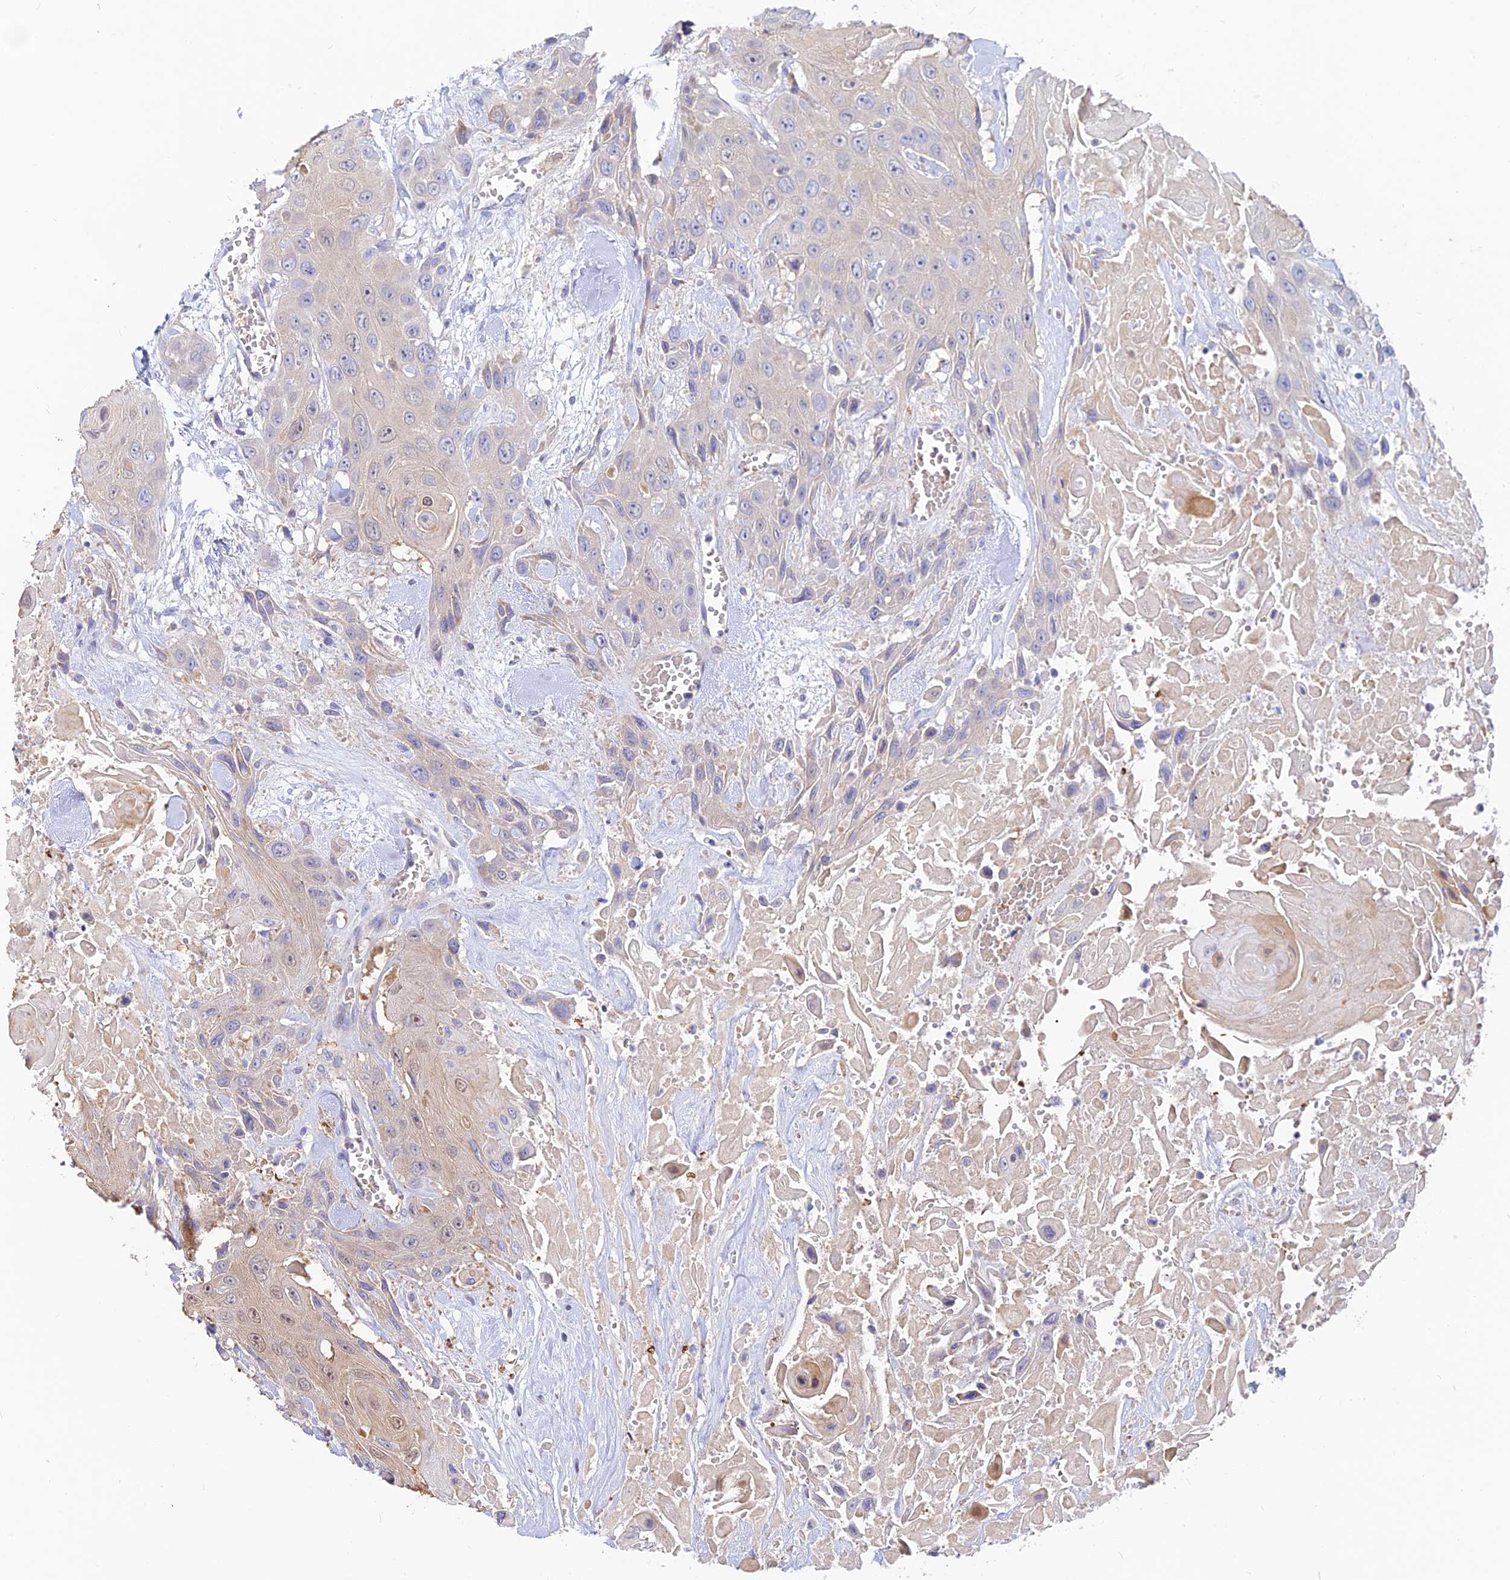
{"staining": {"intensity": "weak", "quantity": "<25%", "location": "cytoplasmic/membranous"}, "tissue": "head and neck cancer", "cell_type": "Tumor cells", "image_type": "cancer", "snomed": [{"axis": "morphology", "description": "Squamous cell carcinoma, NOS"}, {"axis": "topography", "description": "Head-Neck"}], "caption": "IHC micrograph of head and neck cancer stained for a protein (brown), which exhibits no staining in tumor cells. Brightfield microscopy of IHC stained with DAB (3,3'-diaminobenzidine) (brown) and hematoxylin (blue), captured at high magnification.", "gene": "DENND2D", "patient": {"sex": "male", "age": 81}}